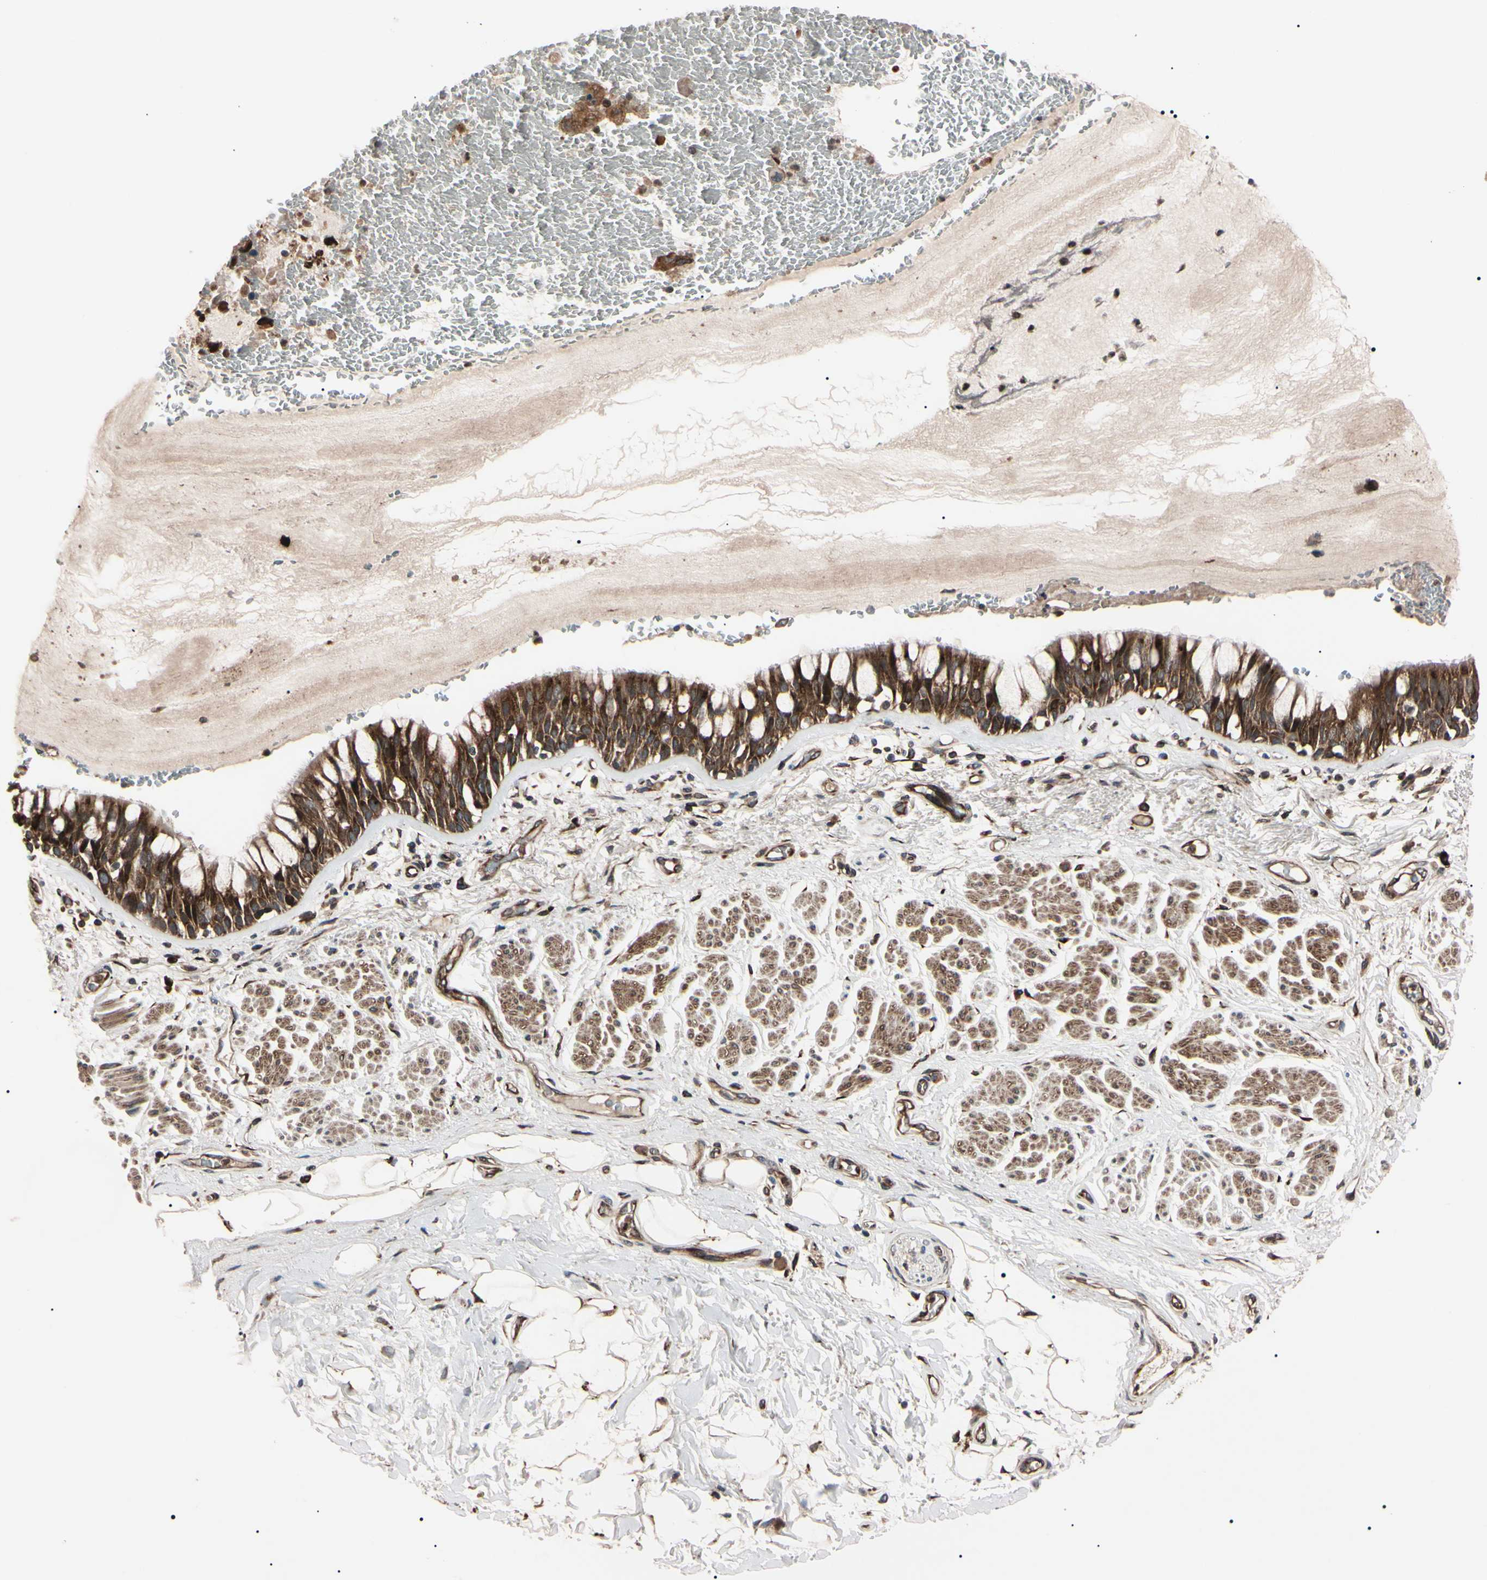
{"staining": {"intensity": "strong", "quantity": ">75%", "location": "cytoplasmic/membranous"}, "tissue": "bronchus", "cell_type": "Respiratory epithelial cells", "image_type": "normal", "snomed": [{"axis": "morphology", "description": "Normal tissue, NOS"}, {"axis": "topography", "description": "Bronchus"}], "caption": "Bronchus stained with a brown dye shows strong cytoplasmic/membranous positive expression in approximately >75% of respiratory epithelial cells.", "gene": "GUCY1B1", "patient": {"sex": "male", "age": 66}}